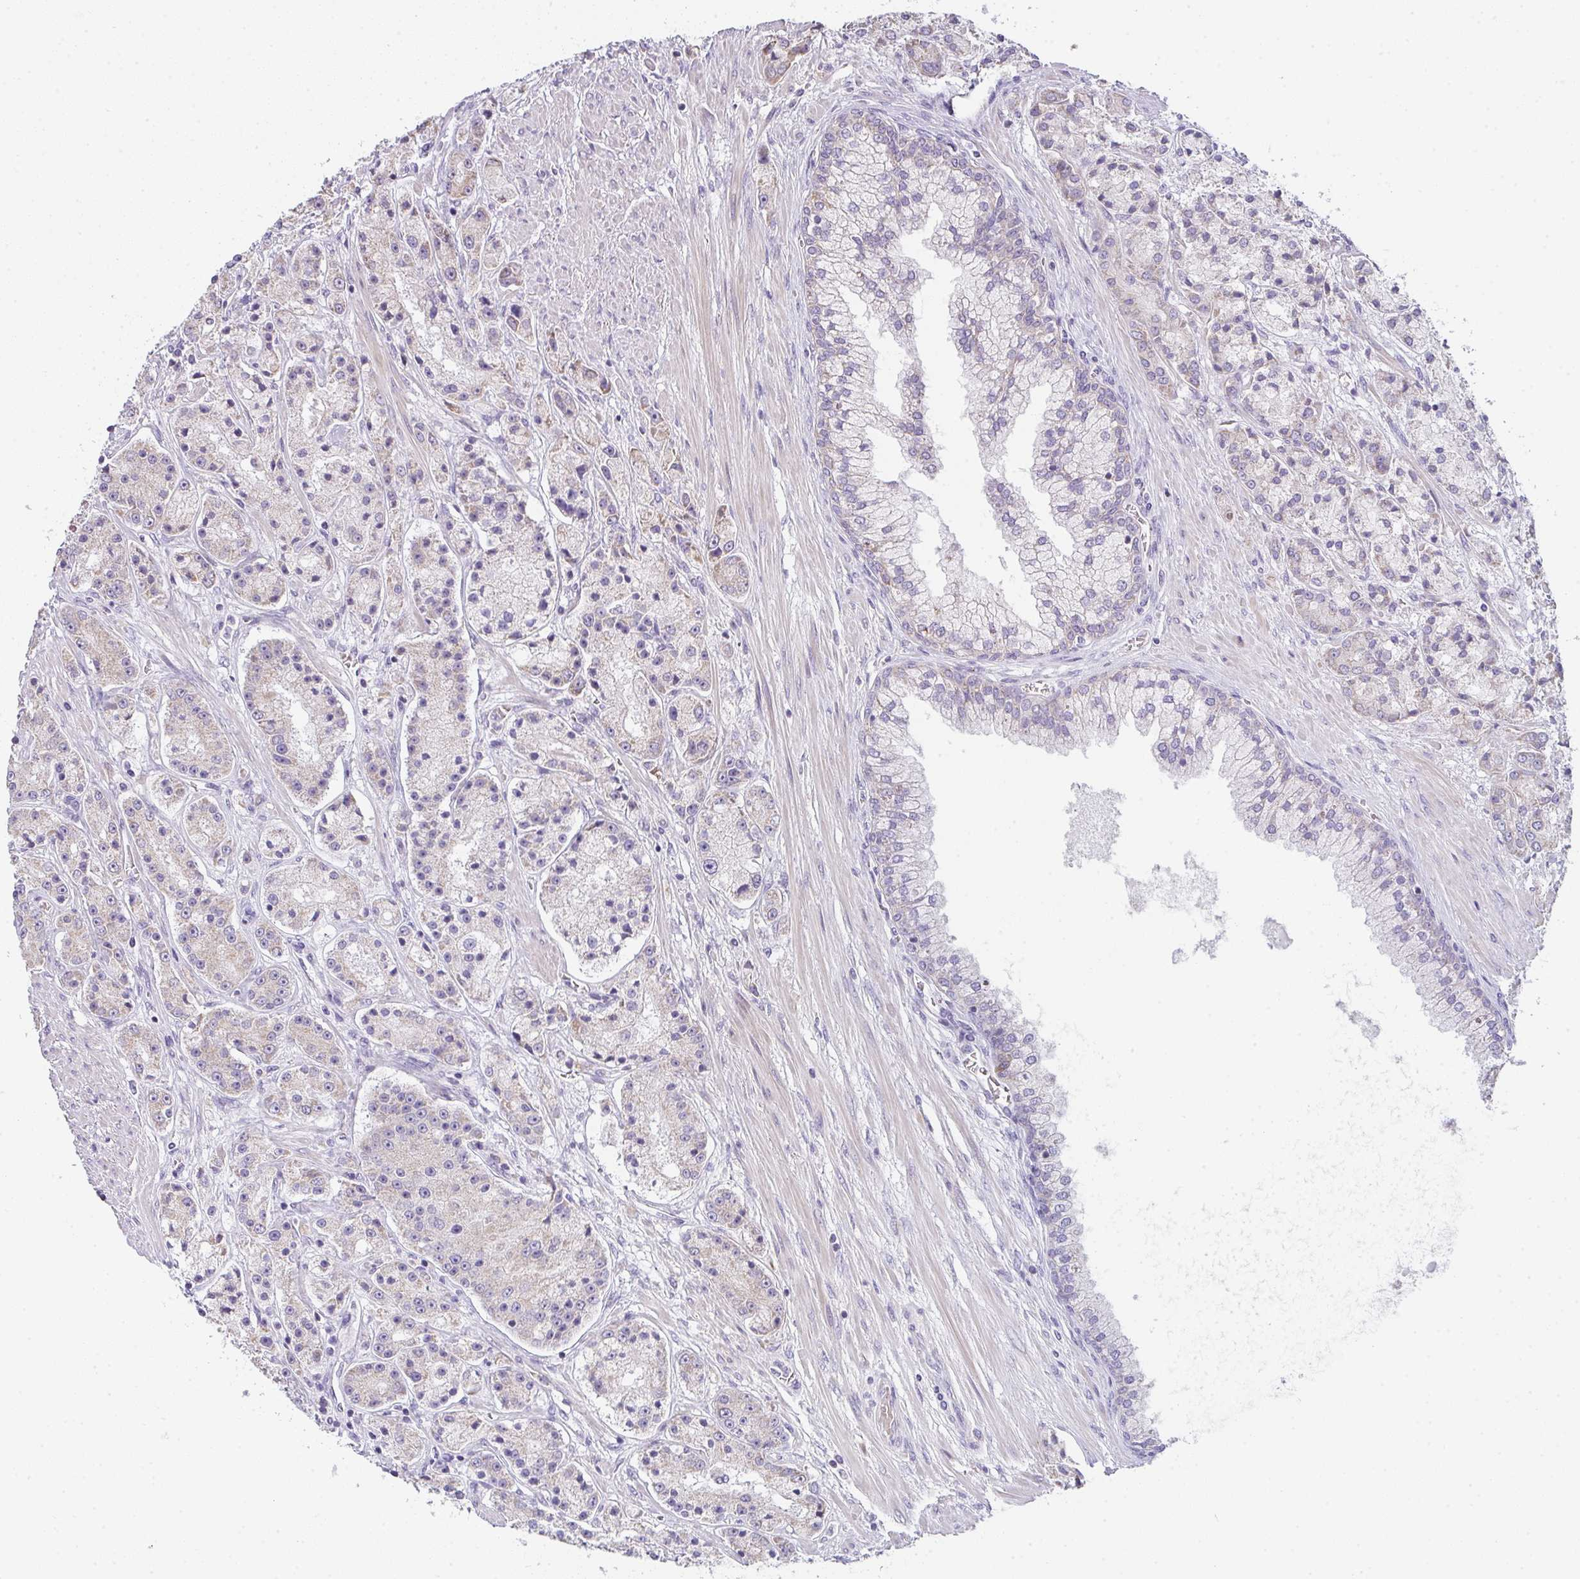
{"staining": {"intensity": "moderate", "quantity": "25%-75%", "location": "cytoplasmic/membranous"}, "tissue": "prostate cancer", "cell_type": "Tumor cells", "image_type": "cancer", "snomed": [{"axis": "morphology", "description": "Adenocarcinoma, High grade"}, {"axis": "topography", "description": "Prostate"}], "caption": "Immunohistochemical staining of human prostate cancer demonstrates moderate cytoplasmic/membranous protein positivity in about 25%-75% of tumor cells. The staining was performed using DAB, with brown indicating positive protein expression. Nuclei are stained blue with hematoxylin.", "gene": "CACNA1S", "patient": {"sex": "male", "age": 67}}